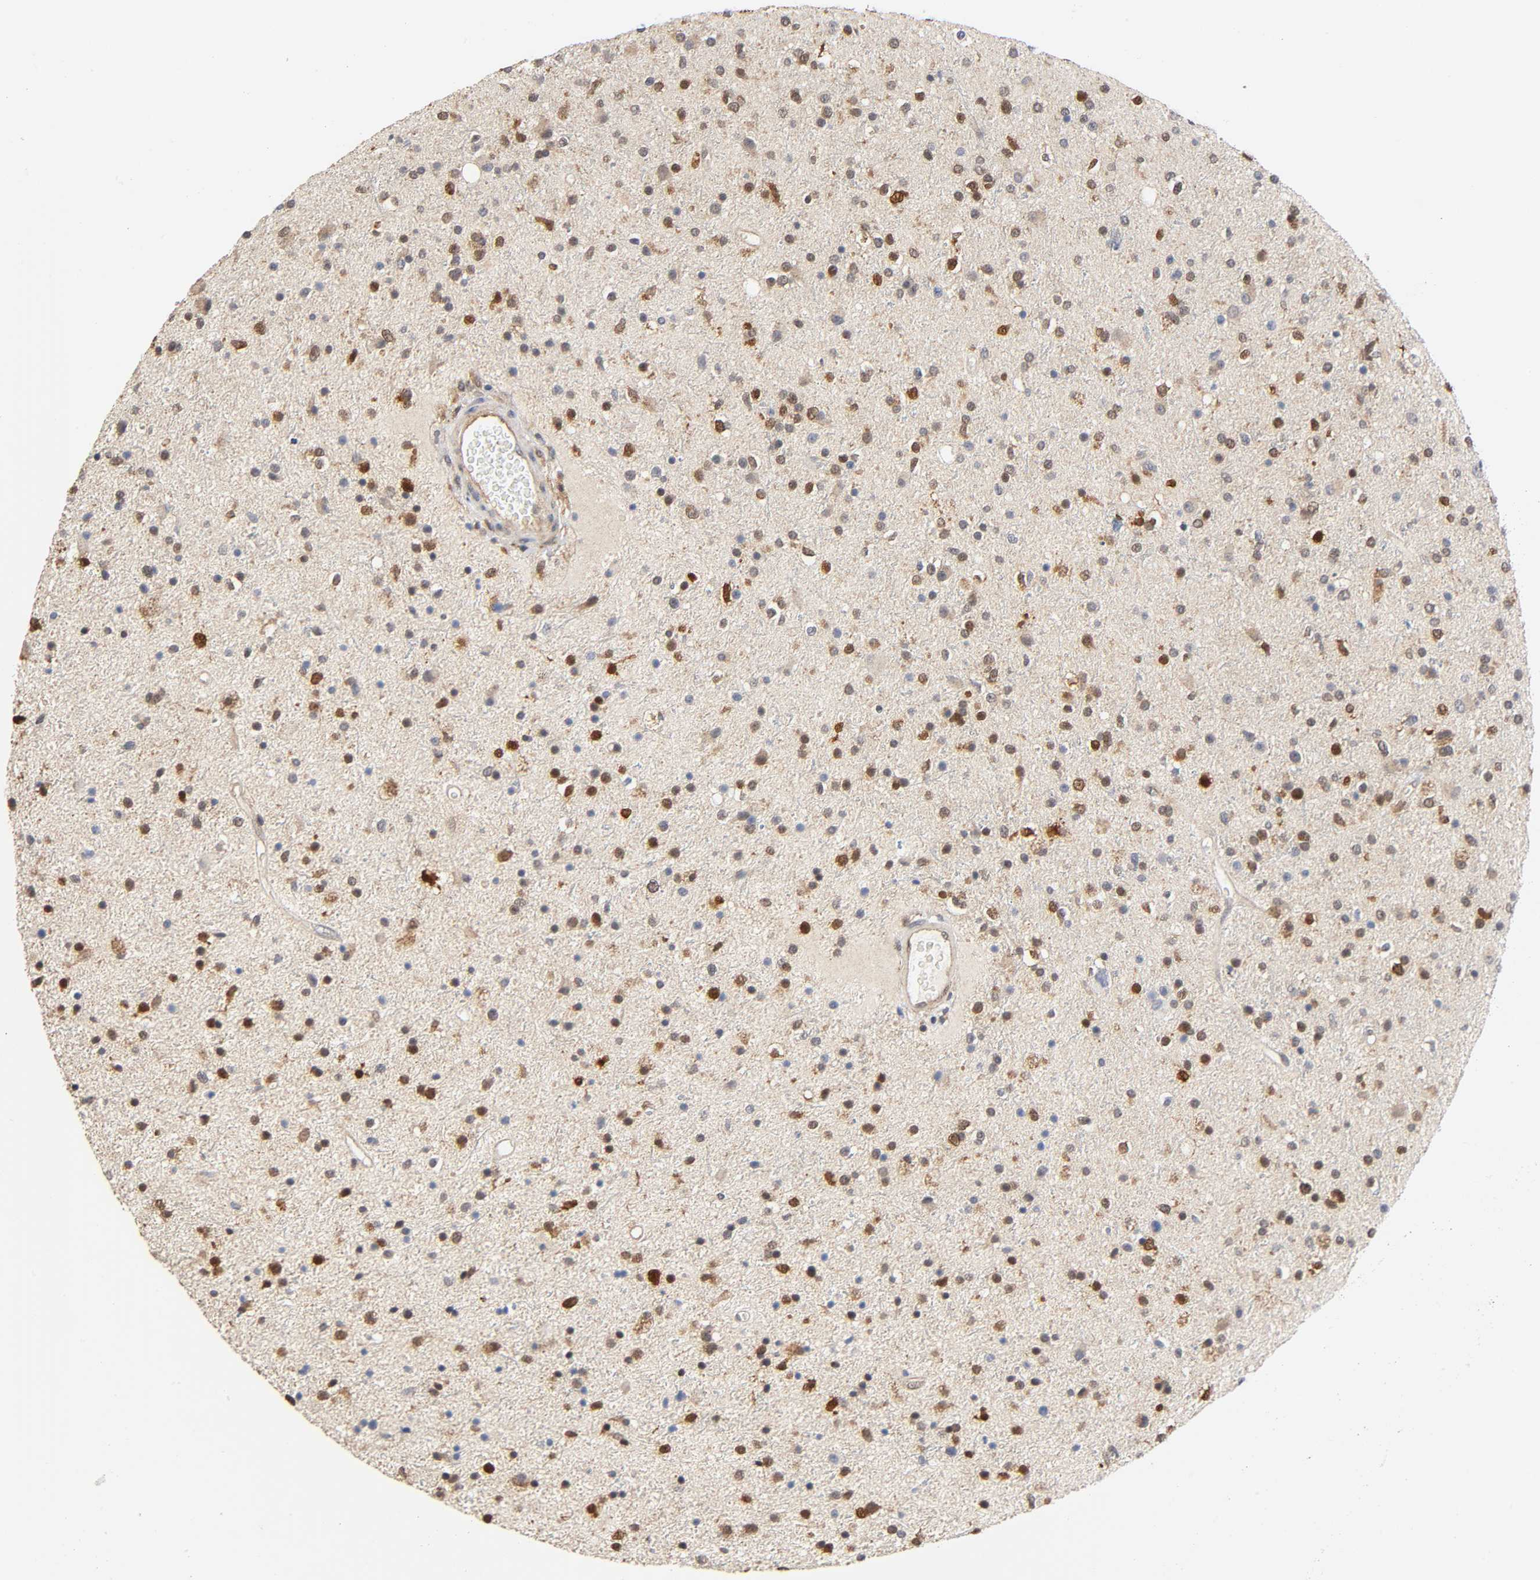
{"staining": {"intensity": "moderate", "quantity": "25%-75%", "location": "cytoplasmic/membranous,nuclear"}, "tissue": "glioma", "cell_type": "Tumor cells", "image_type": "cancer", "snomed": [{"axis": "morphology", "description": "Glioma, malignant, High grade"}, {"axis": "topography", "description": "Brain"}], "caption": "This is a photomicrograph of immunohistochemistry staining of malignant glioma (high-grade), which shows moderate expression in the cytoplasmic/membranous and nuclear of tumor cells.", "gene": "CASP9", "patient": {"sex": "male", "age": 33}}